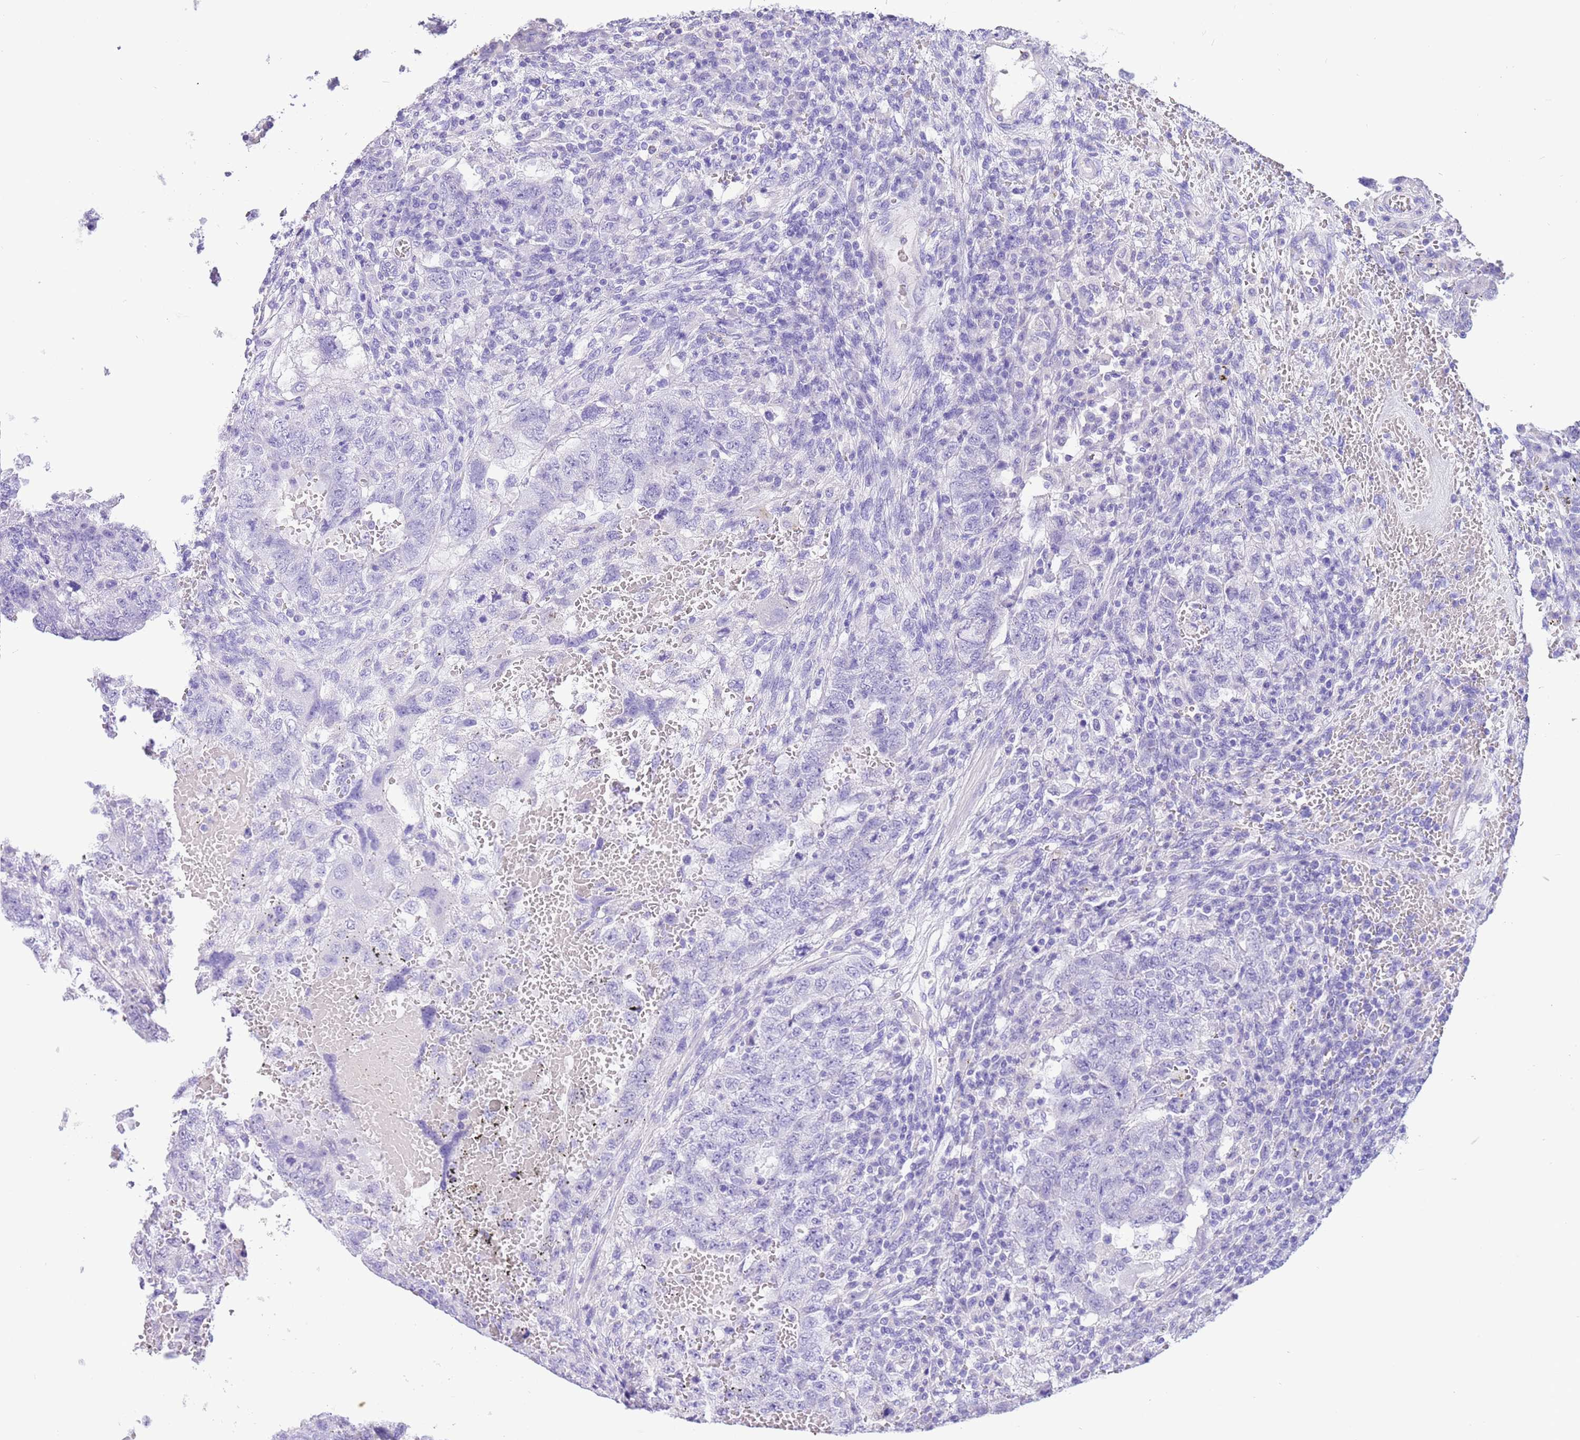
{"staining": {"intensity": "negative", "quantity": "none", "location": "none"}, "tissue": "testis cancer", "cell_type": "Tumor cells", "image_type": "cancer", "snomed": [{"axis": "morphology", "description": "Carcinoma, Embryonal, NOS"}, {"axis": "topography", "description": "Testis"}], "caption": "High power microscopy histopathology image of an immunohistochemistry photomicrograph of testis cancer, revealing no significant positivity in tumor cells.", "gene": "CPB1", "patient": {"sex": "male", "age": 26}}